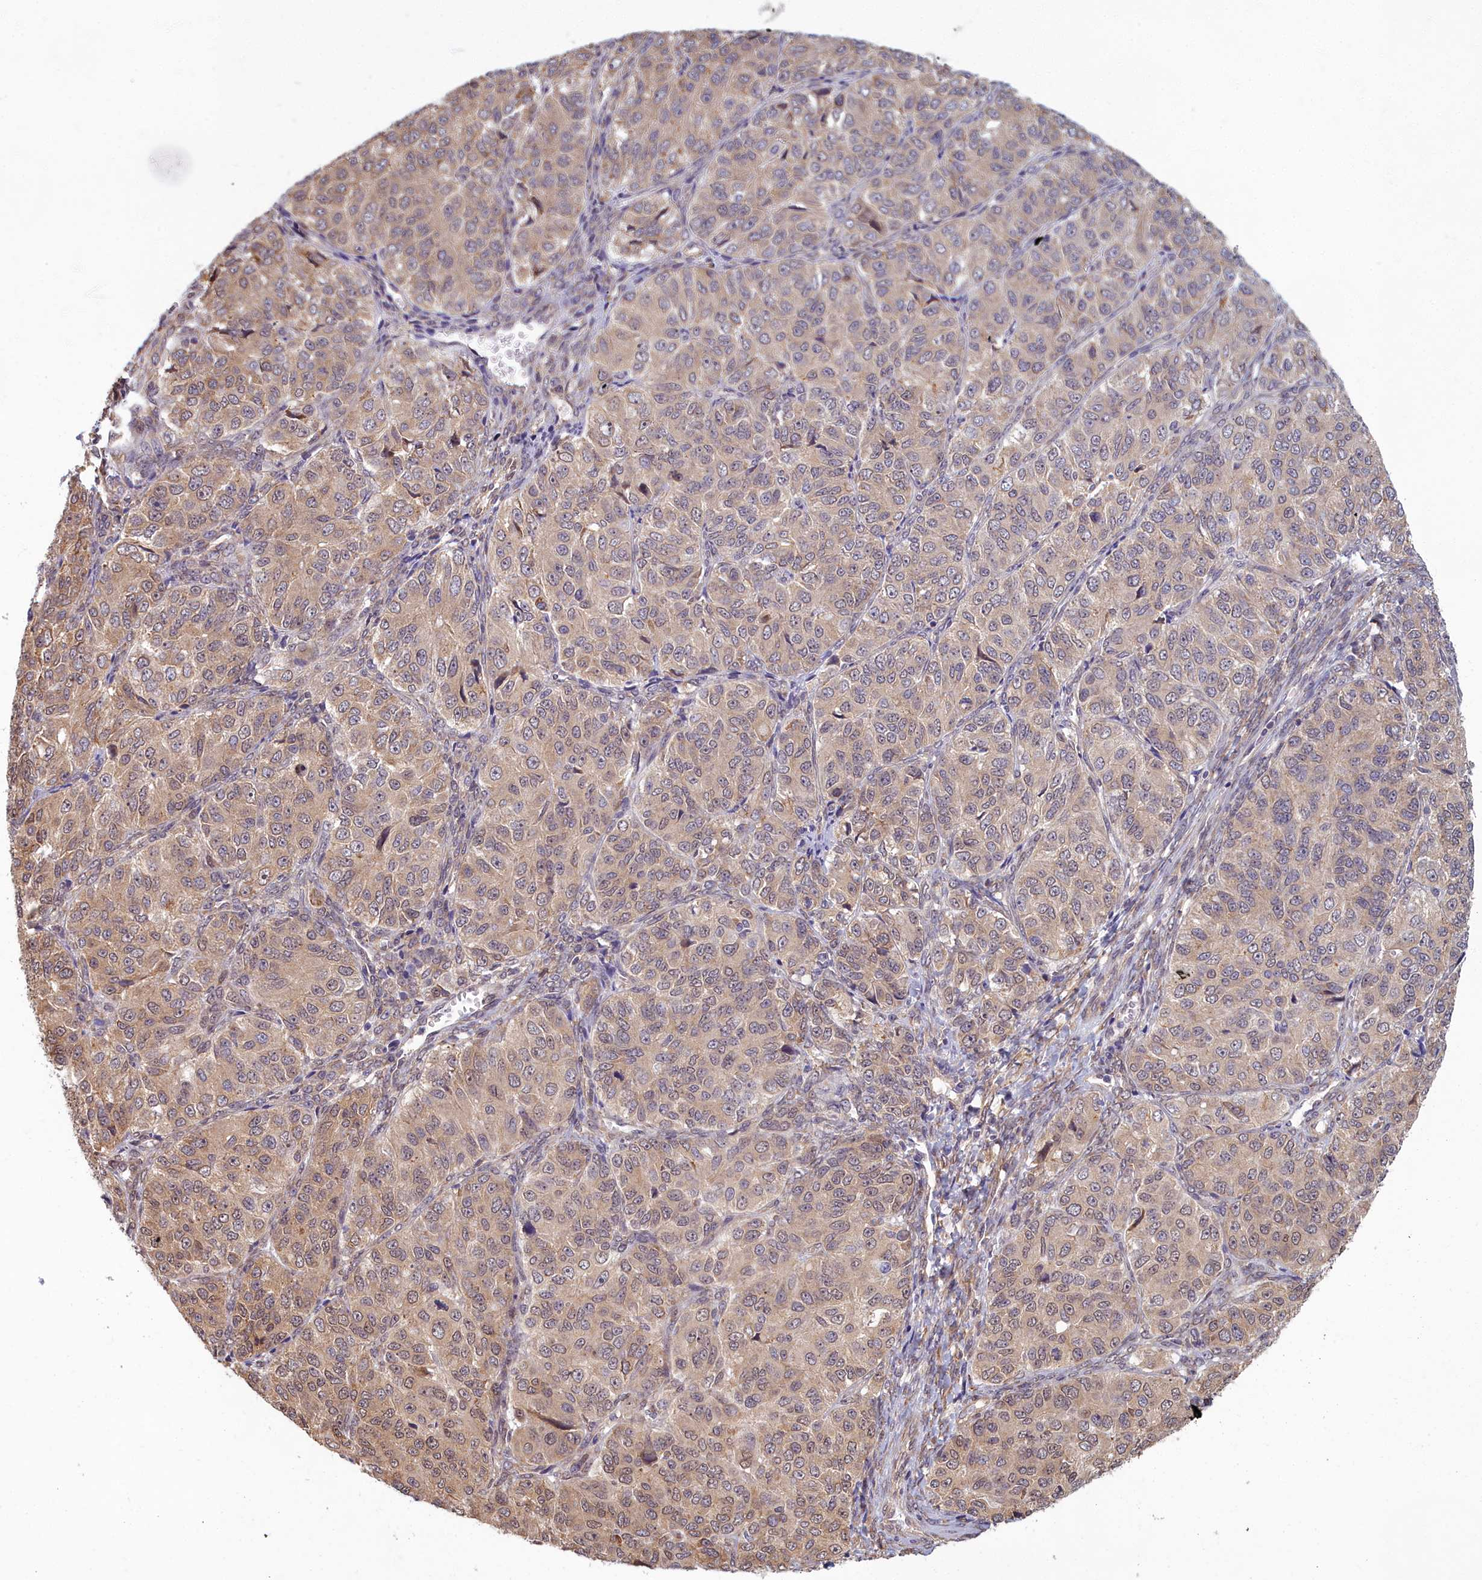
{"staining": {"intensity": "weak", "quantity": ">75%", "location": "cytoplasmic/membranous,nuclear"}, "tissue": "ovarian cancer", "cell_type": "Tumor cells", "image_type": "cancer", "snomed": [{"axis": "morphology", "description": "Carcinoma, endometroid"}, {"axis": "topography", "description": "Ovary"}], "caption": "A brown stain highlights weak cytoplasmic/membranous and nuclear expression of a protein in human endometroid carcinoma (ovarian) tumor cells. Using DAB (3,3'-diaminobenzidine) (brown) and hematoxylin (blue) stains, captured at high magnification using brightfield microscopy.", "gene": "MAK16", "patient": {"sex": "female", "age": 51}}